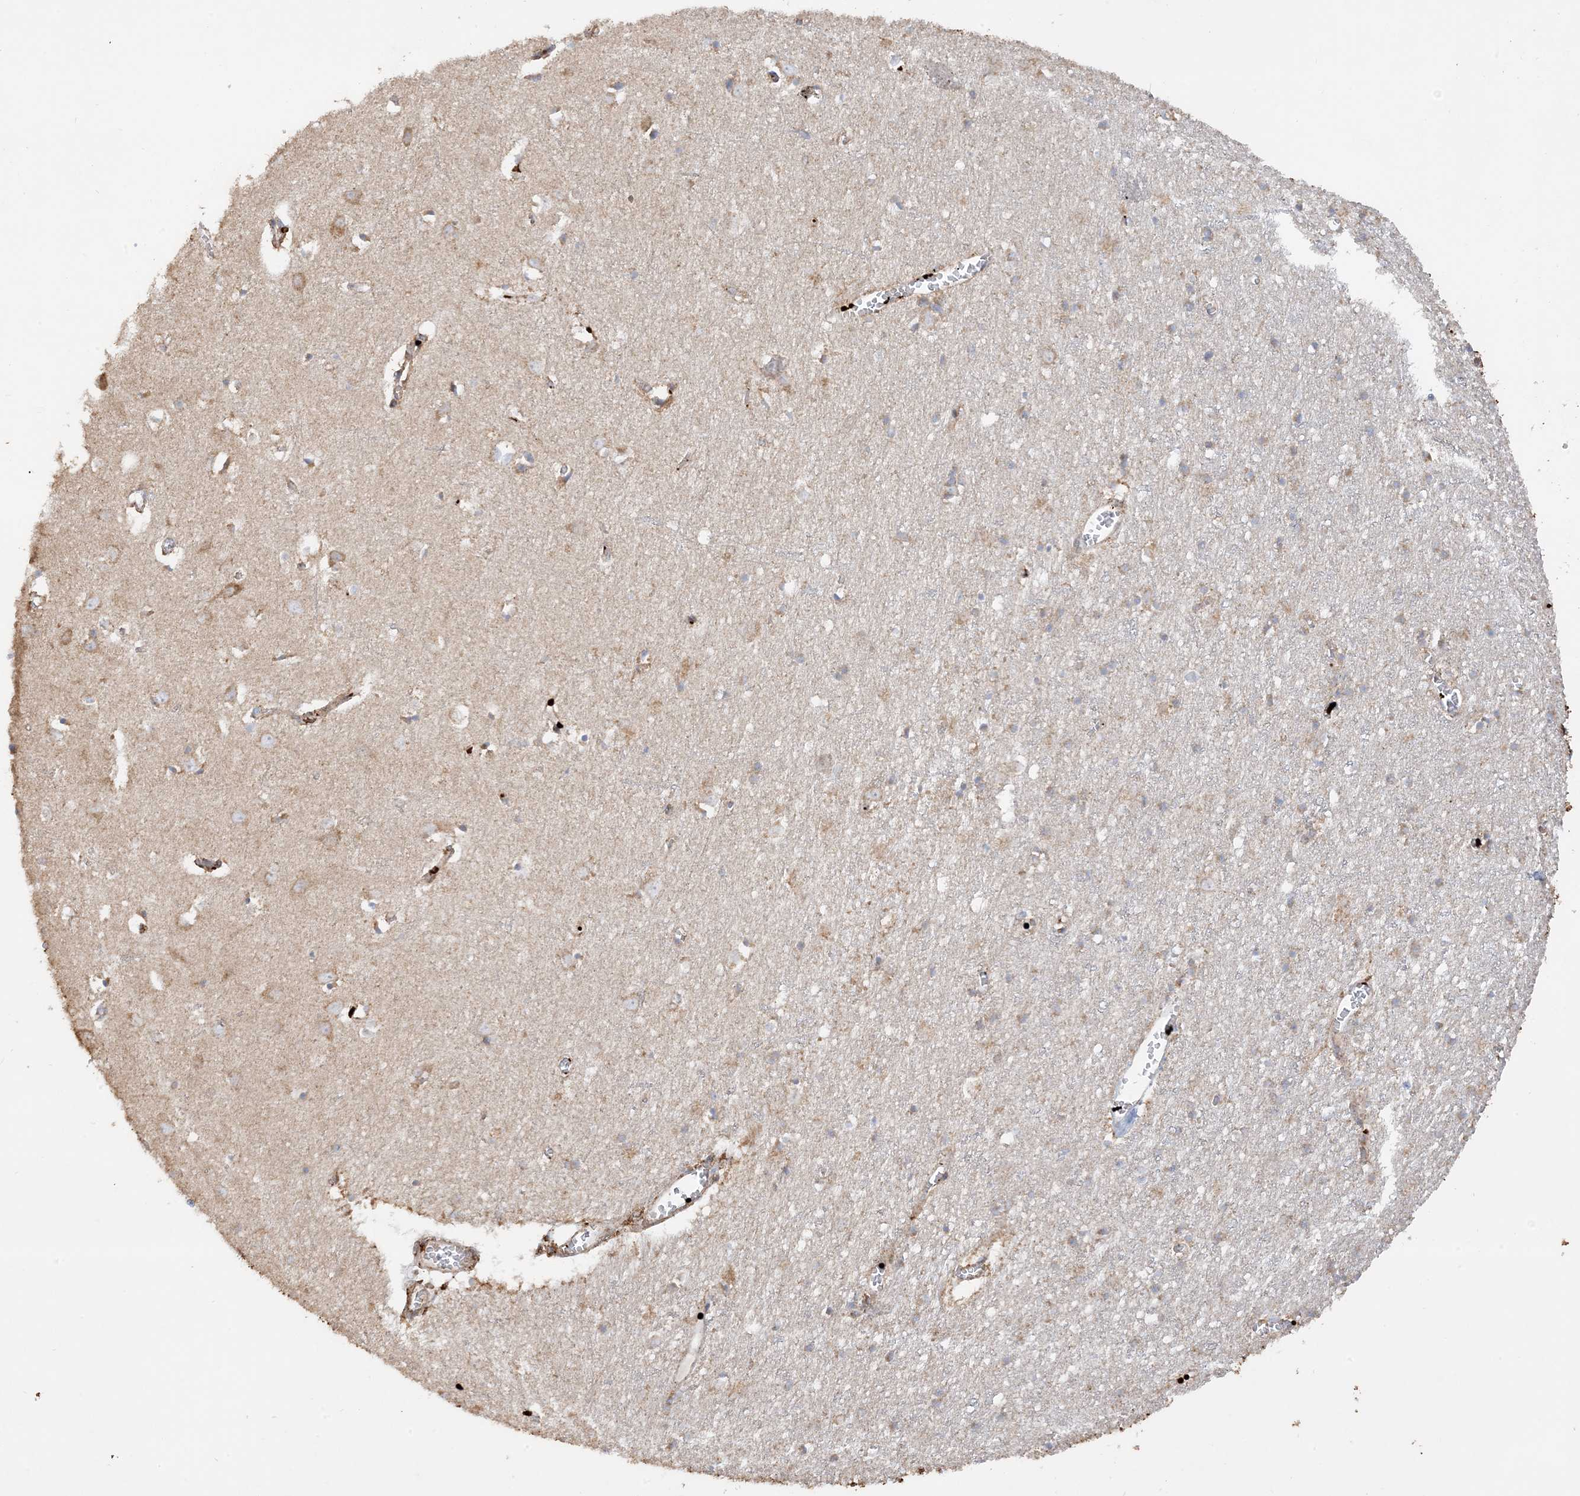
{"staining": {"intensity": "moderate", "quantity": ">75%", "location": "cytoplasmic/membranous"}, "tissue": "cerebral cortex", "cell_type": "Endothelial cells", "image_type": "normal", "snomed": [{"axis": "morphology", "description": "Normal tissue, NOS"}, {"axis": "topography", "description": "Cerebral cortex"}], "caption": "IHC of benign human cerebral cortex reveals medium levels of moderate cytoplasmic/membranous staining in about >75% of endothelial cells. The staining was performed using DAB (3,3'-diaminobenzidine), with brown indicating positive protein expression. Nuclei are stained blue with hematoxylin.", "gene": "NDUFAF3", "patient": {"sex": "female", "age": 64}}